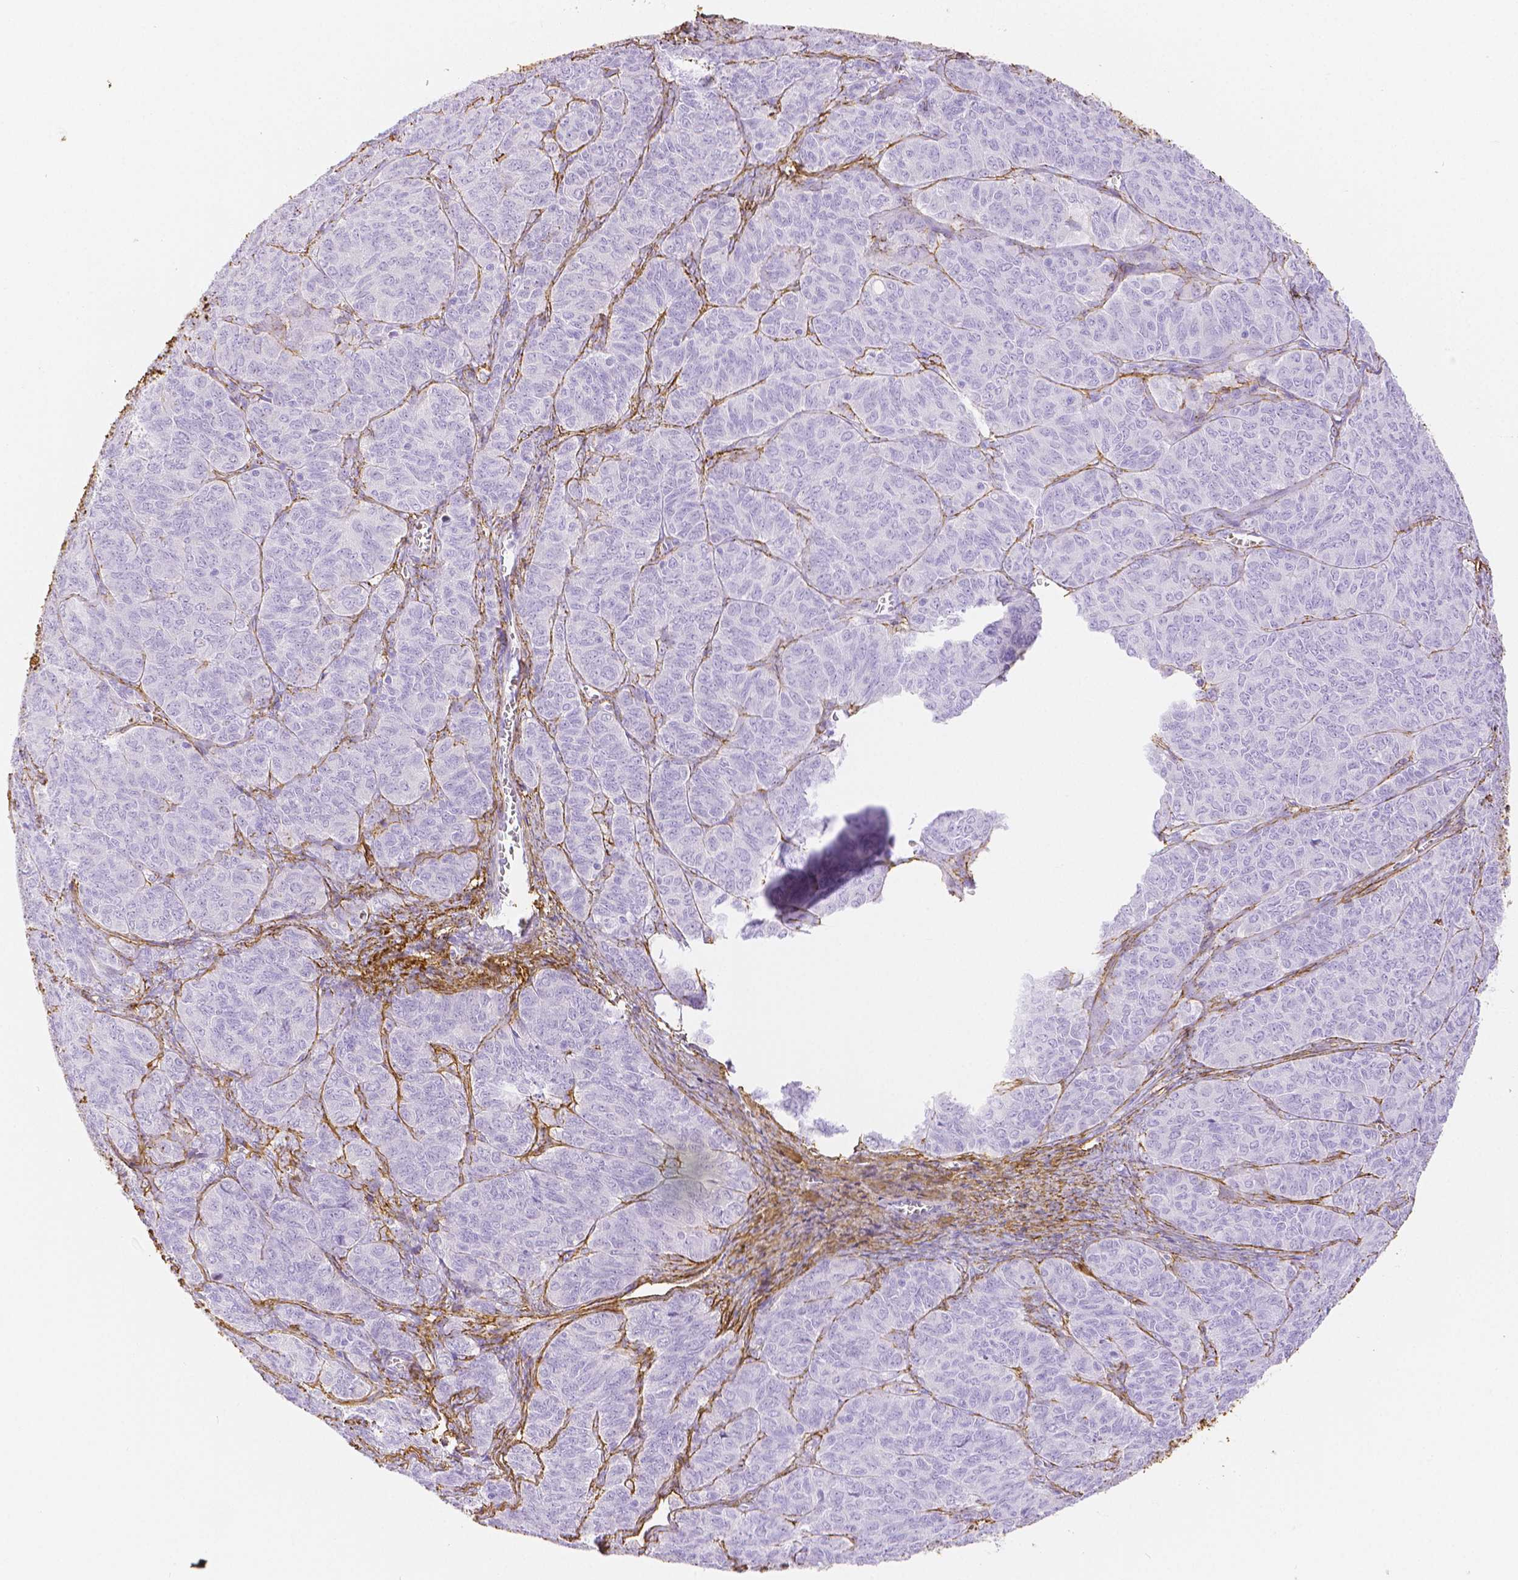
{"staining": {"intensity": "negative", "quantity": "none", "location": "none"}, "tissue": "ovarian cancer", "cell_type": "Tumor cells", "image_type": "cancer", "snomed": [{"axis": "morphology", "description": "Carcinoma, endometroid"}, {"axis": "topography", "description": "Ovary"}], "caption": "A histopathology image of ovarian endometroid carcinoma stained for a protein exhibits no brown staining in tumor cells. (DAB (3,3'-diaminobenzidine) IHC, high magnification).", "gene": "FBN1", "patient": {"sex": "female", "age": 80}}